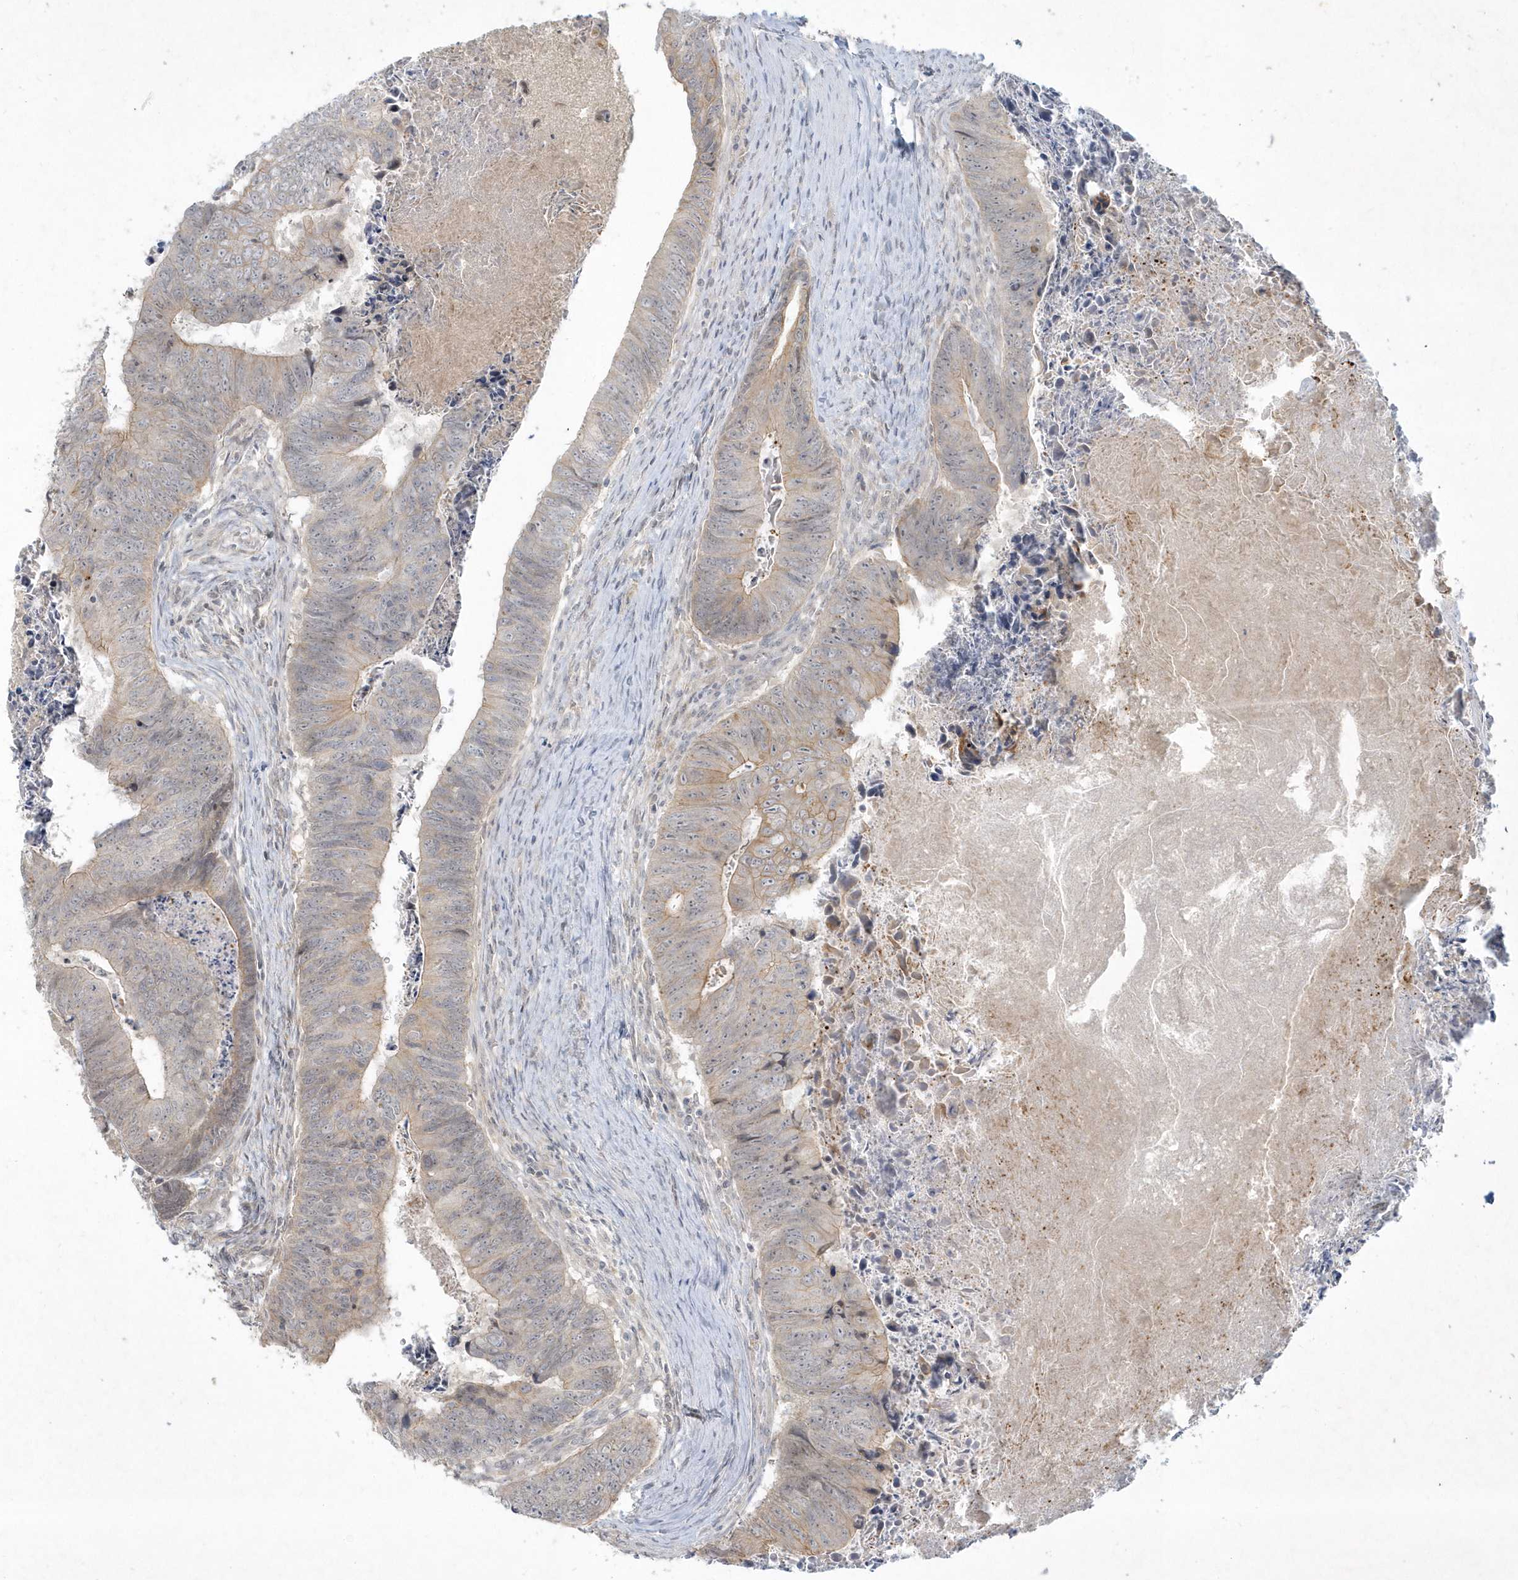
{"staining": {"intensity": "weak", "quantity": "<25%", "location": "cytoplasmic/membranous"}, "tissue": "colorectal cancer", "cell_type": "Tumor cells", "image_type": "cancer", "snomed": [{"axis": "morphology", "description": "Adenocarcinoma, NOS"}, {"axis": "topography", "description": "Colon"}], "caption": "An immunohistochemistry (IHC) histopathology image of colorectal cancer is shown. There is no staining in tumor cells of colorectal cancer.", "gene": "BOD1", "patient": {"sex": "female", "age": 67}}